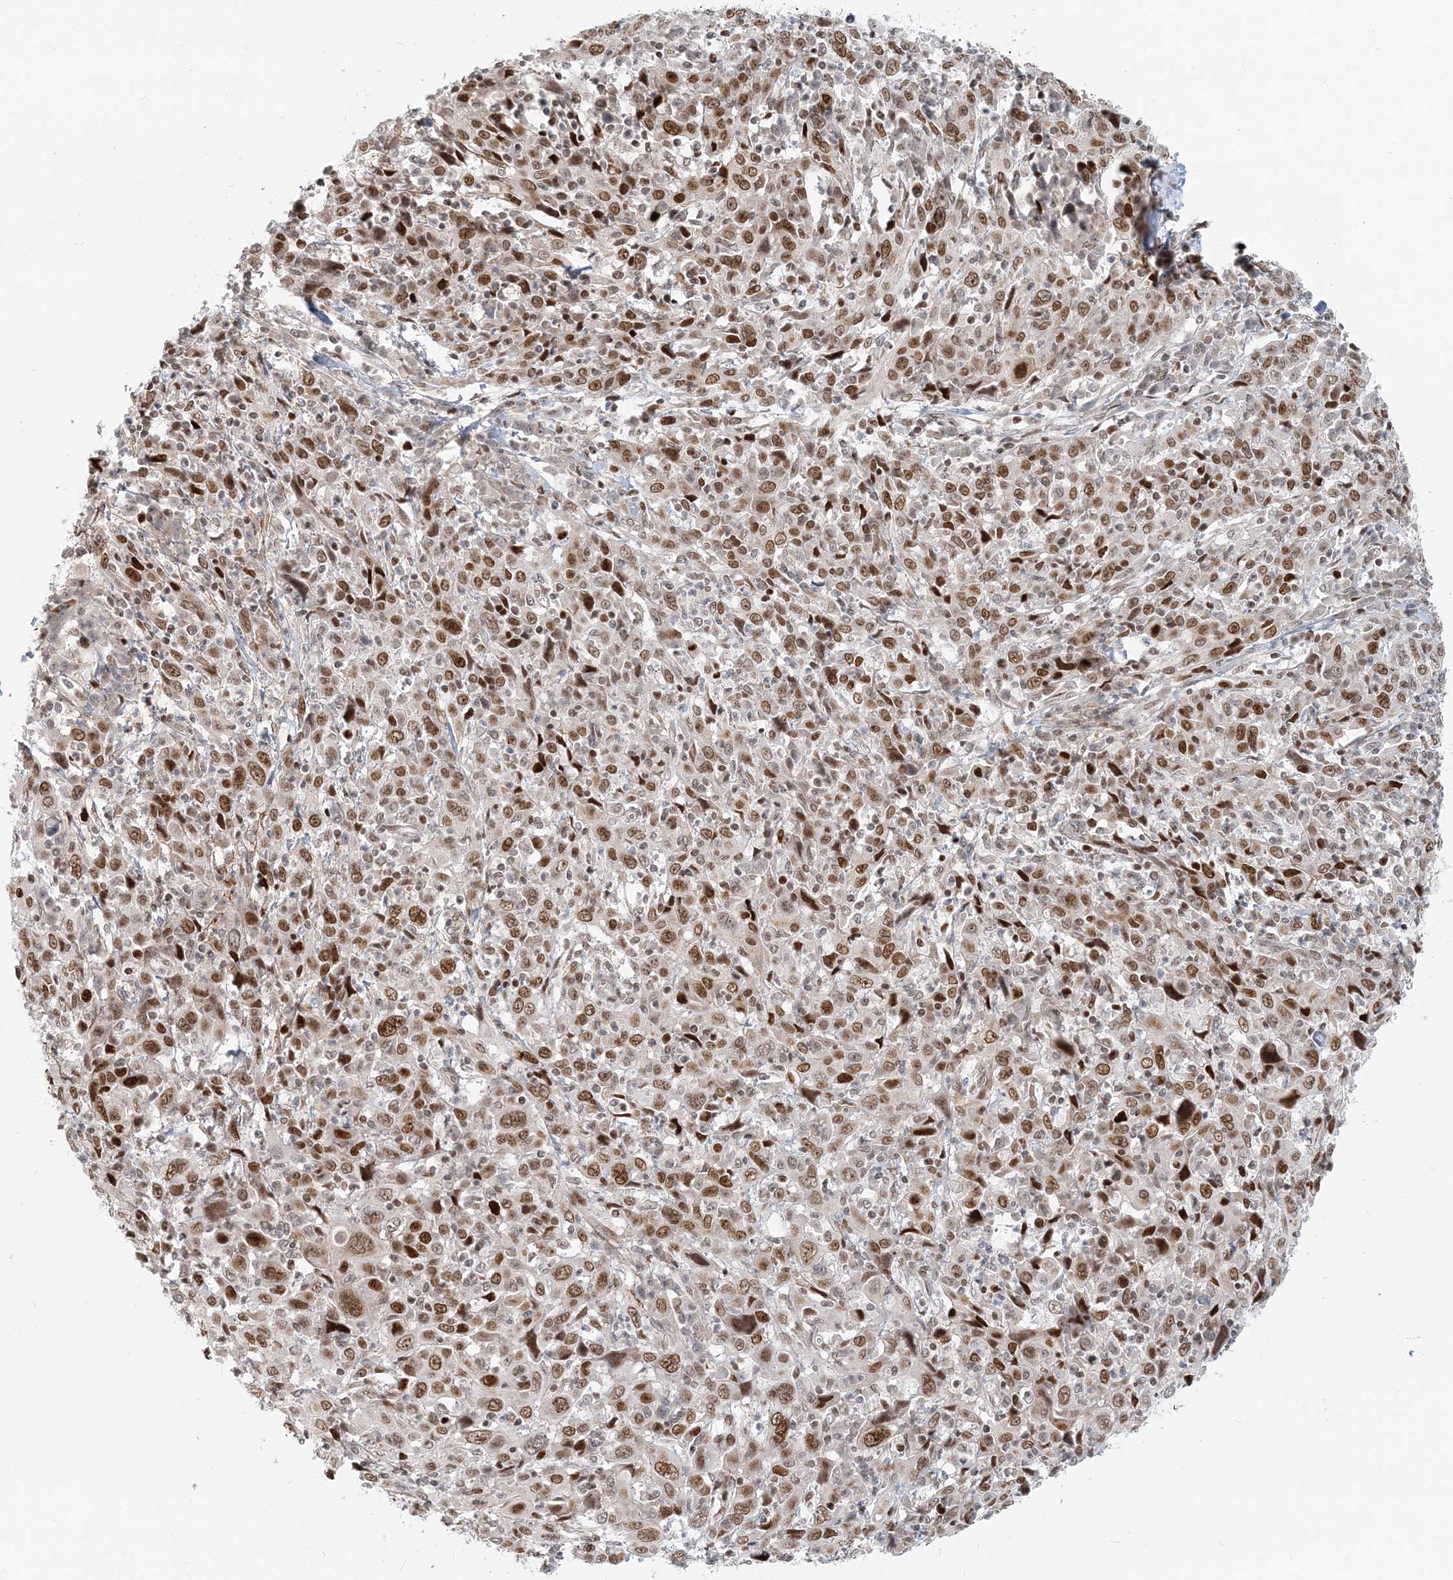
{"staining": {"intensity": "moderate", "quantity": ">75%", "location": "nuclear"}, "tissue": "cervical cancer", "cell_type": "Tumor cells", "image_type": "cancer", "snomed": [{"axis": "morphology", "description": "Squamous cell carcinoma, NOS"}, {"axis": "topography", "description": "Cervix"}], "caption": "Approximately >75% of tumor cells in human cervical cancer (squamous cell carcinoma) demonstrate moderate nuclear protein staining as visualized by brown immunohistochemical staining.", "gene": "BAZ1B", "patient": {"sex": "female", "age": 46}}